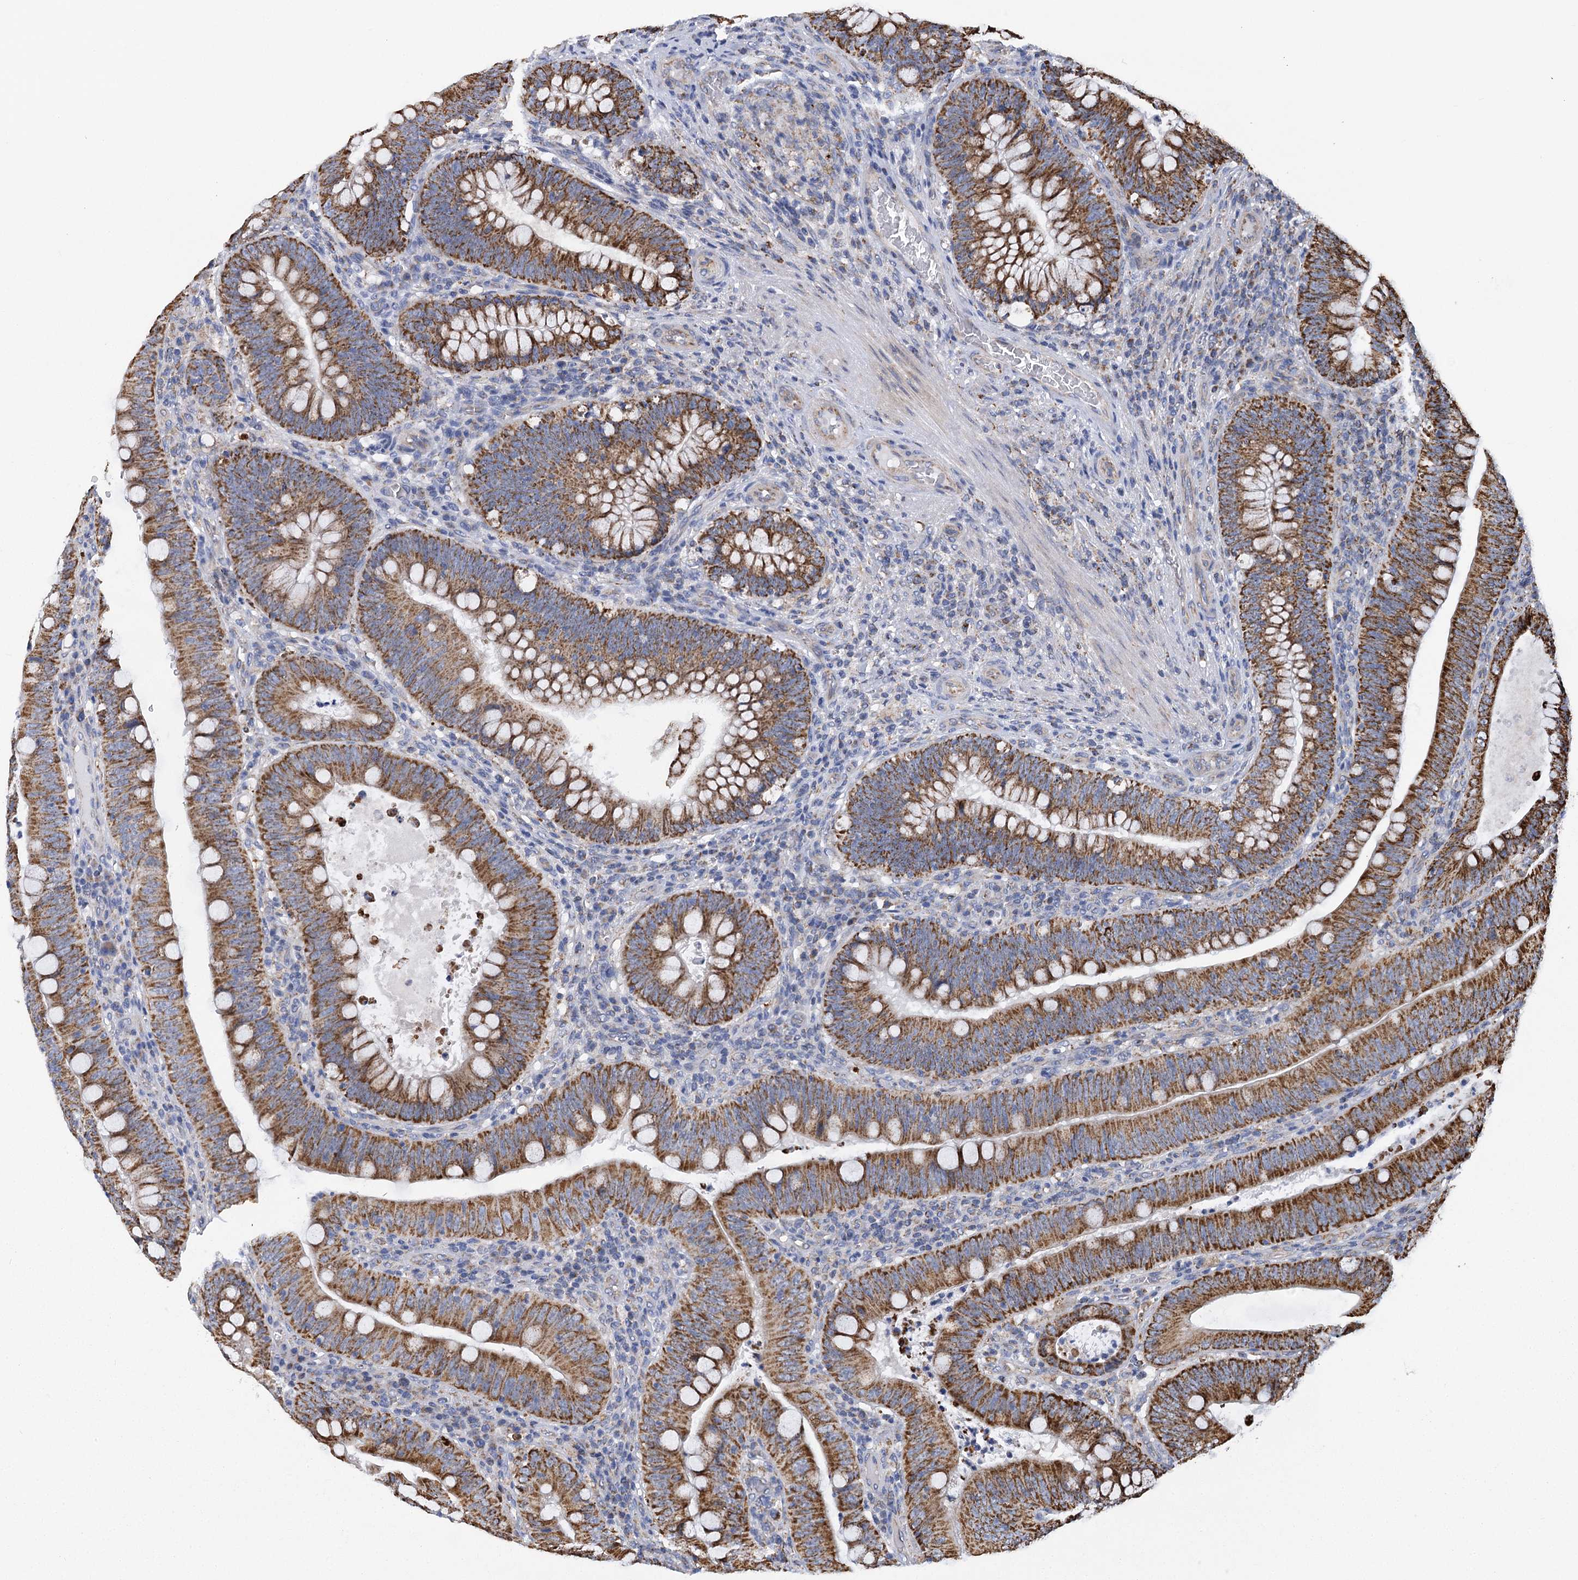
{"staining": {"intensity": "moderate", "quantity": ">75%", "location": "cytoplasmic/membranous"}, "tissue": "colorectal cancer", "cell_type": "Tumor cells", "image_type": "cancer", "snomed": [{"axis": "morphology", "description": "Normal tissue, NOS"}, {"axis": "topography", "description": "Colon"}], "caption": "Immunohistochemistry (IHC) histopathology image of colorectal cancer stained for a protein (brown), which exhibits medium levels of moderate cytoplasmic/membranous expression in approximately >75% of tumor cells.", "gene": "CCDC73", "patient": {"sex": "female", "age": 82}}